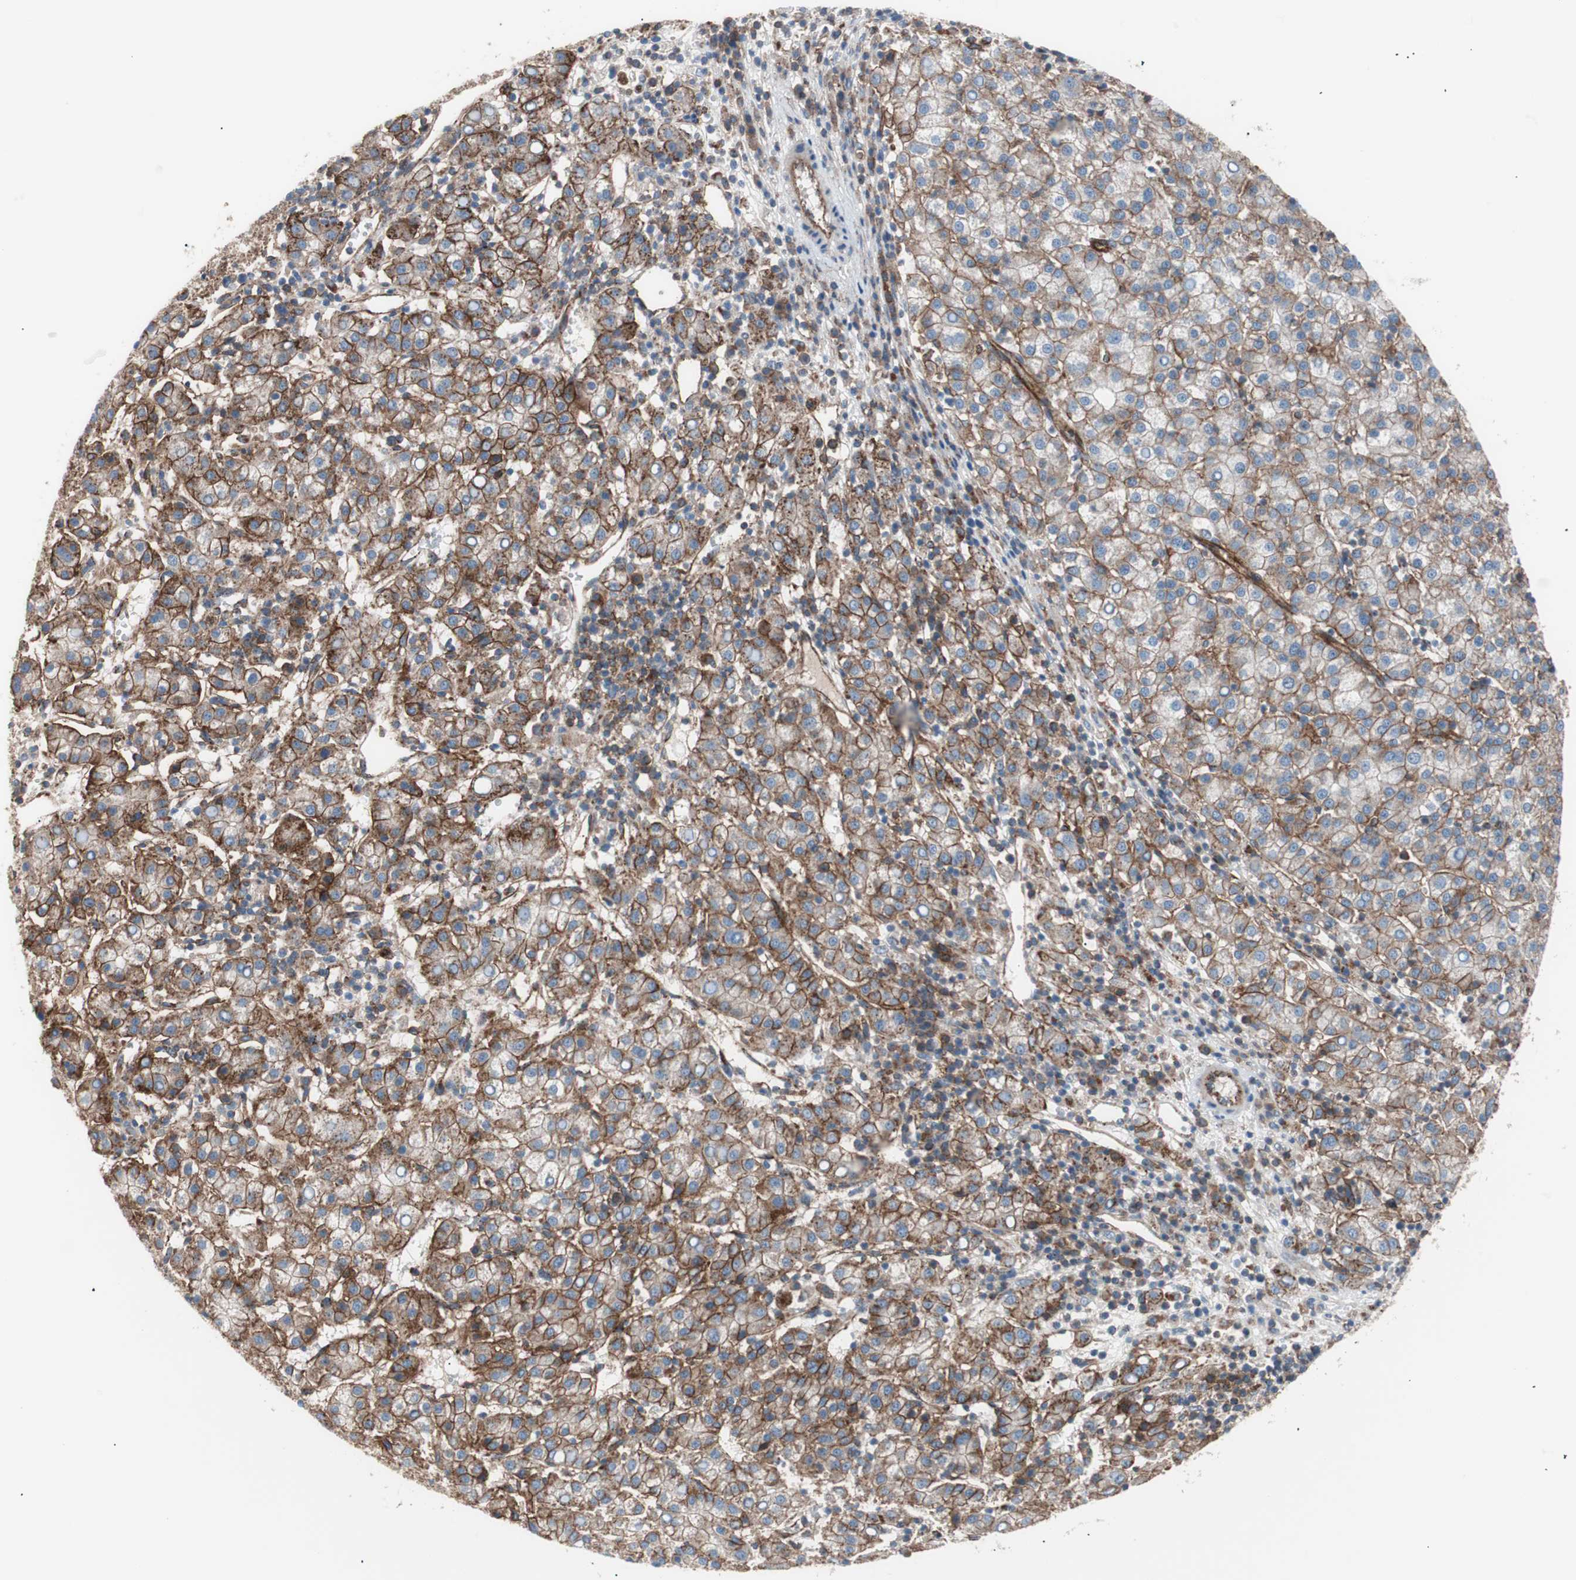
{"staining": {"intensity": "strong", "quantity": ">75%", "location": "cytoplasmic/membranous"}, "tissue": "liver cancer", "cell_type": "Tumor cells", "image_type": "cancer", "snomed": [{"axis": "morphology", "description": "Carcinoma, Hepatocellular, NOS"}, {"axis": "topography", "description": "Liver"}], "caption": "Protein expression analysis of human liver cancer reveals strong cytoplasmic/membranous expression in about >75% of tumor cells.", "gene": "FLOT2", "patient": {"sex": "female", "age": 58}}